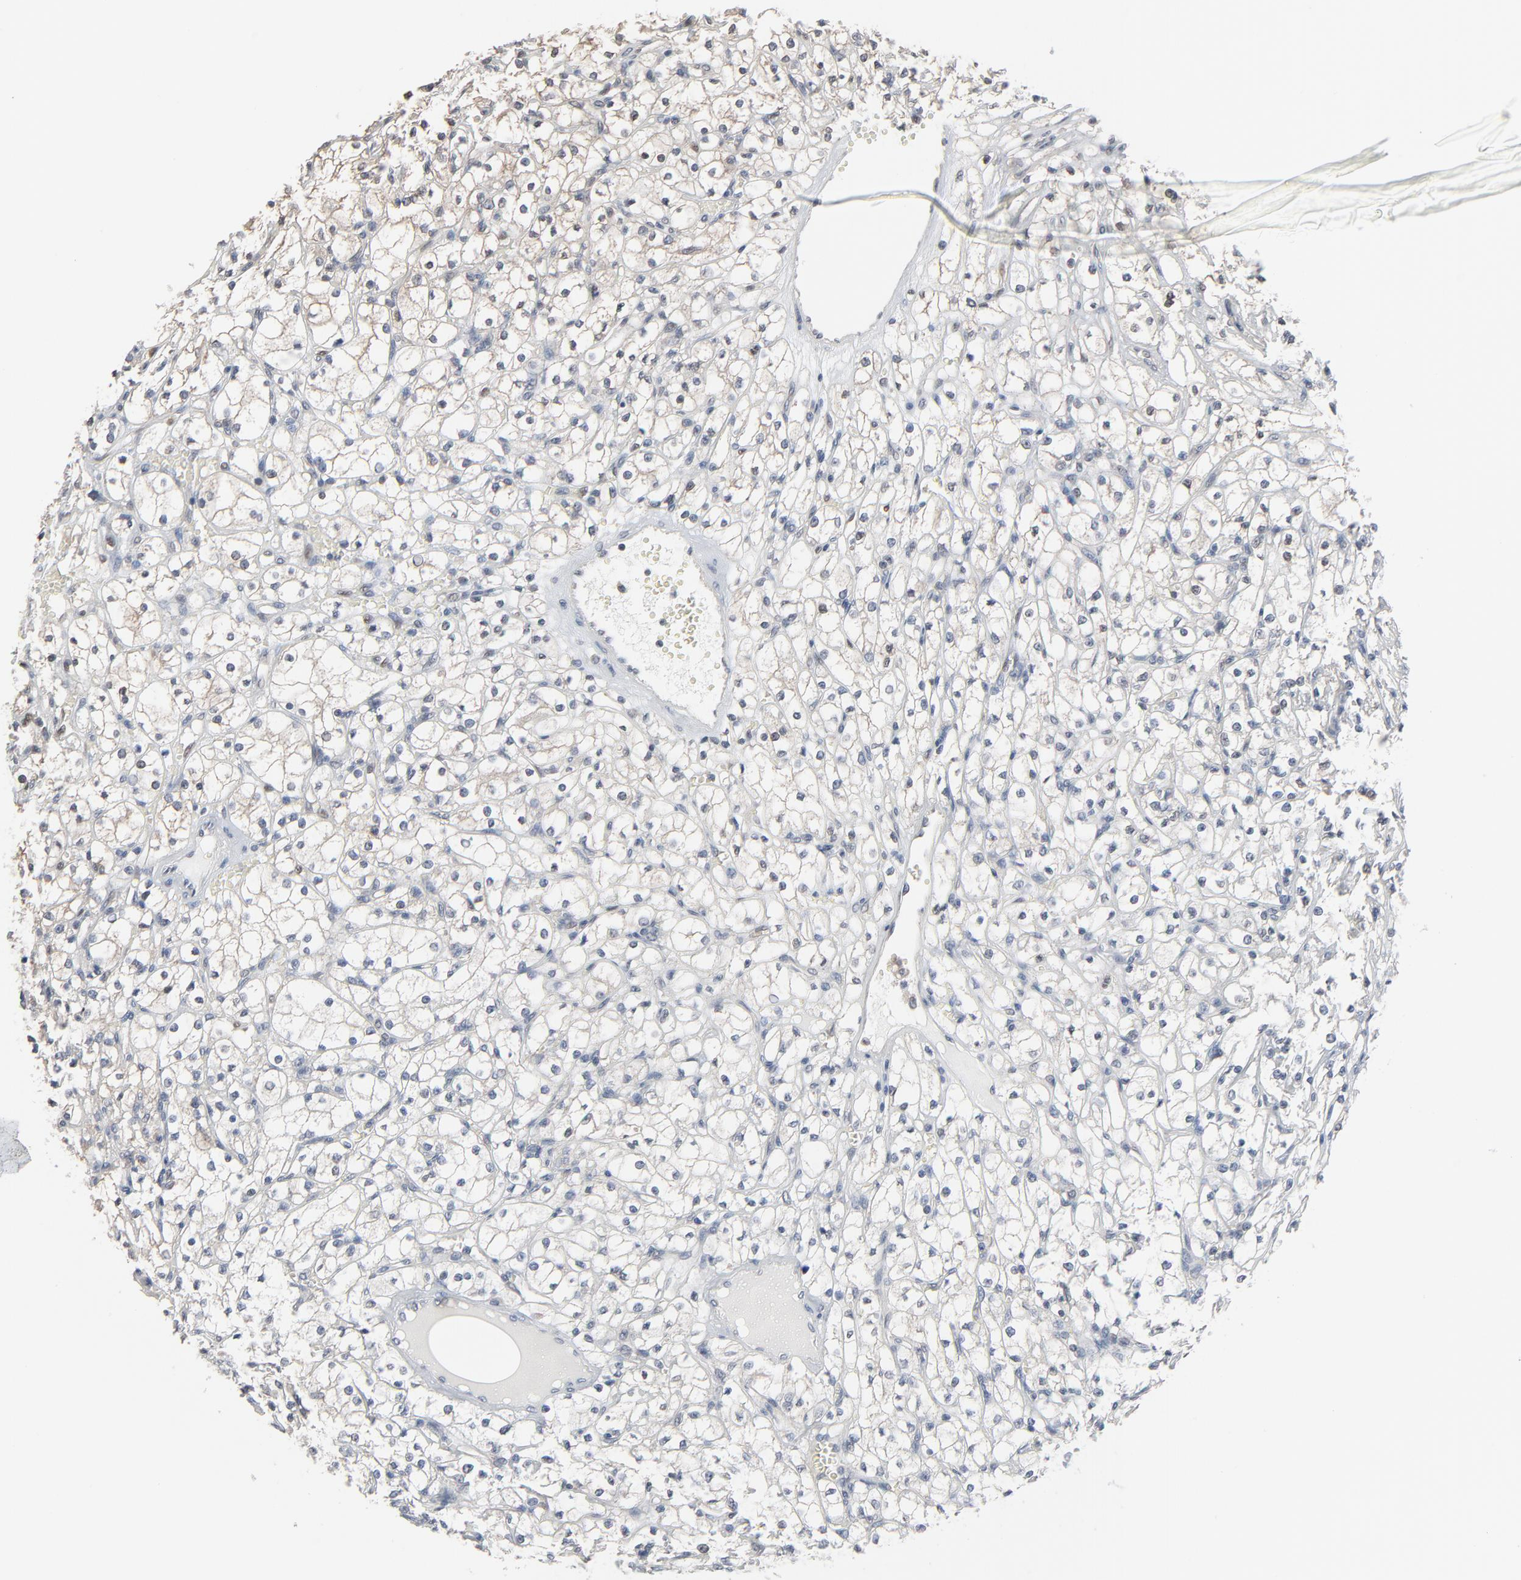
{"staining": {"intensity": "weak", "quantity": "<25%", "location": "nuclear"}, "tissue": "renal cancer", "cell_type": "Tumor cells", "image_type": "cancer", "snomed": [{"axis": "morphology", "description": "Adenocarcinoma, NOS"}, {"axis": "topography", "description": "Kidney"}], "caption": "Tumor cells show no significant expression in renal cancer.", "gene": "CCT5", "patient": {"sex": "male", "age": 61}}